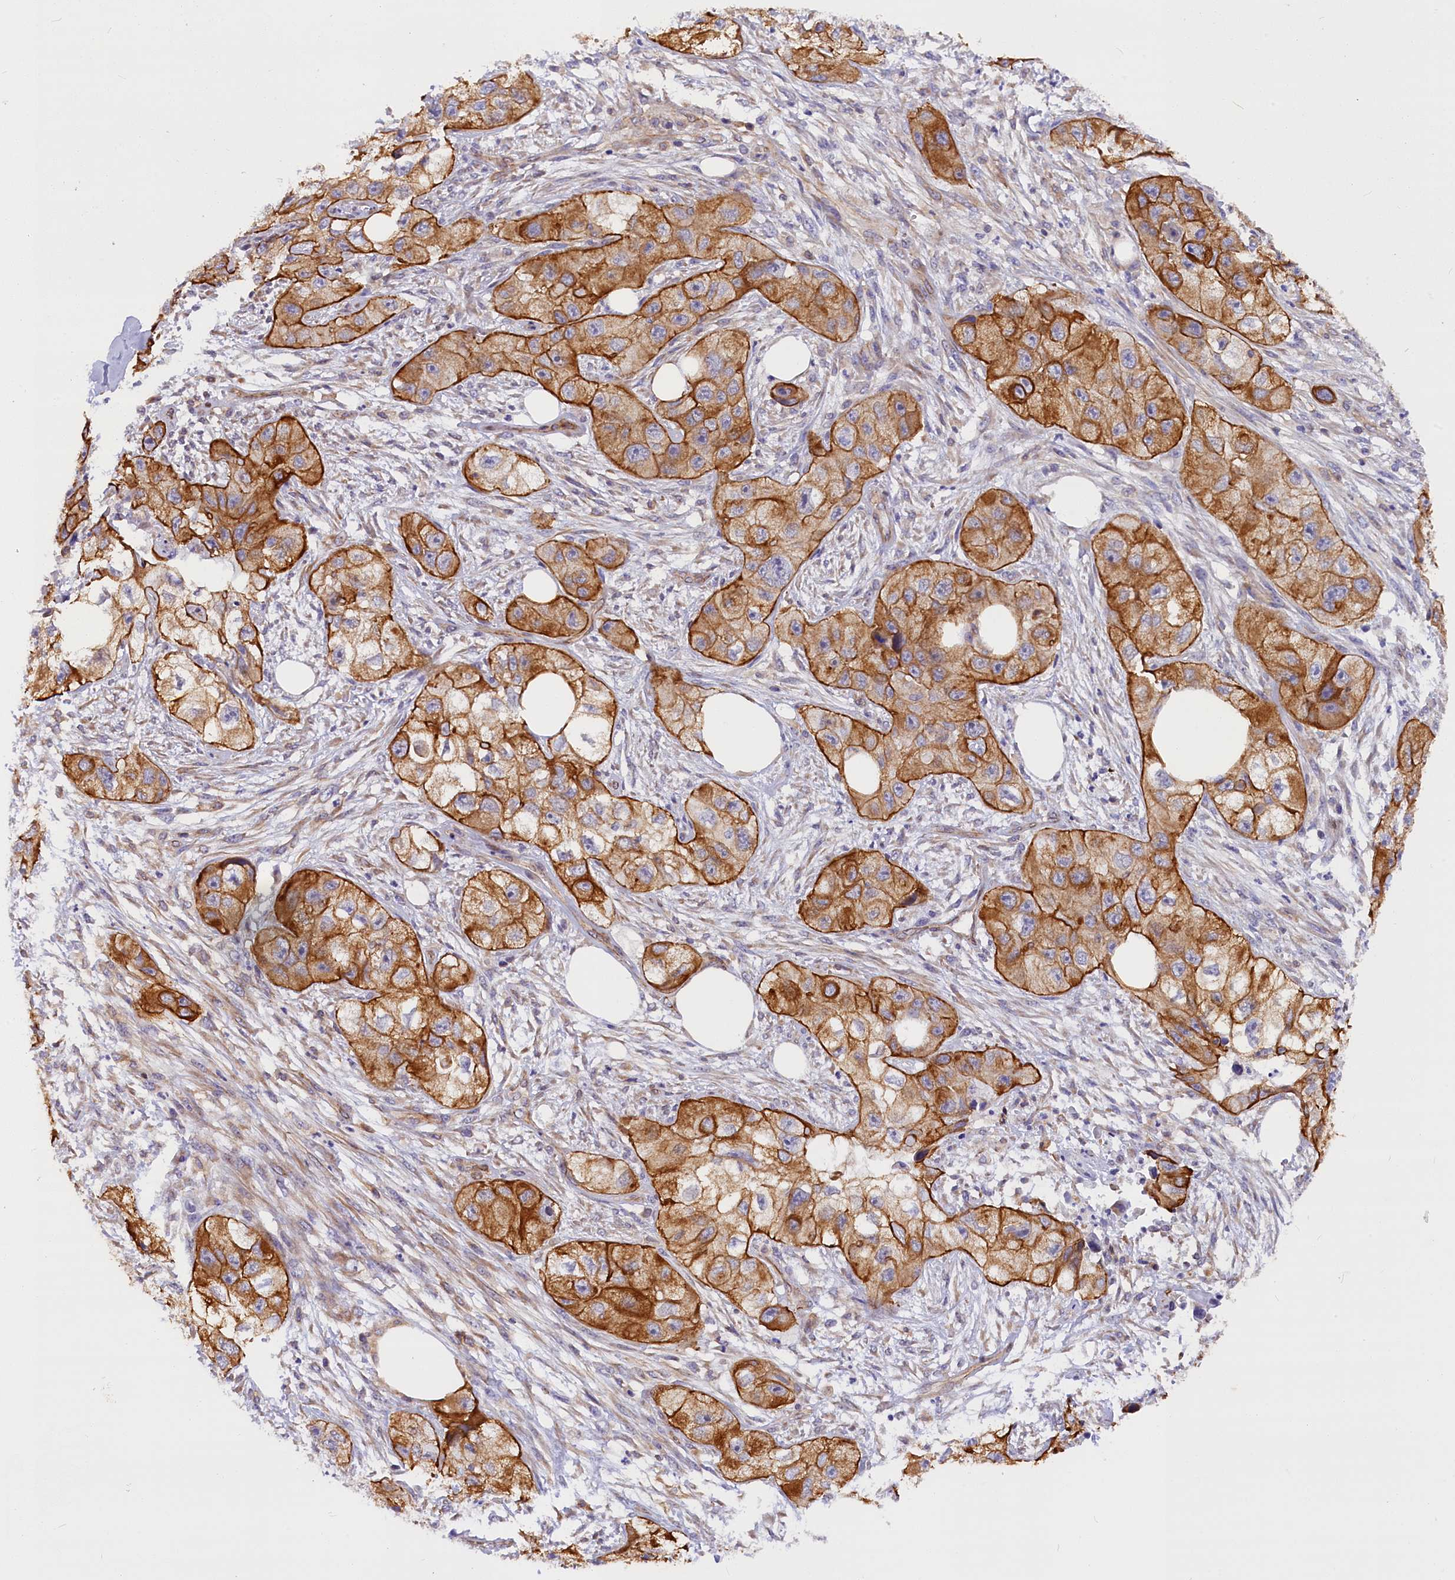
{"staining": {"intensity": "strong", "quantity": ">75%", "location": "cytoplasmic/membranous"}, "tissue": "skin cancer", "cell_type": "Tumor cells", "image_type": "cancer", "snomed": [{"axis": "morphology", "description": "Squamous cell carcinoma, NOS"}, {"axis": "topography", "description": "Skin"}, {"axis": "topography", "description": "Subcutis"}], "caption": "Protein staining of skin squamous cell carcinoma tissue displays strong cytoplasmic/membranous staining in about >75% of tumor cells.", "gene": "MED20", "patient": {"sex": "male", "age": 73}}